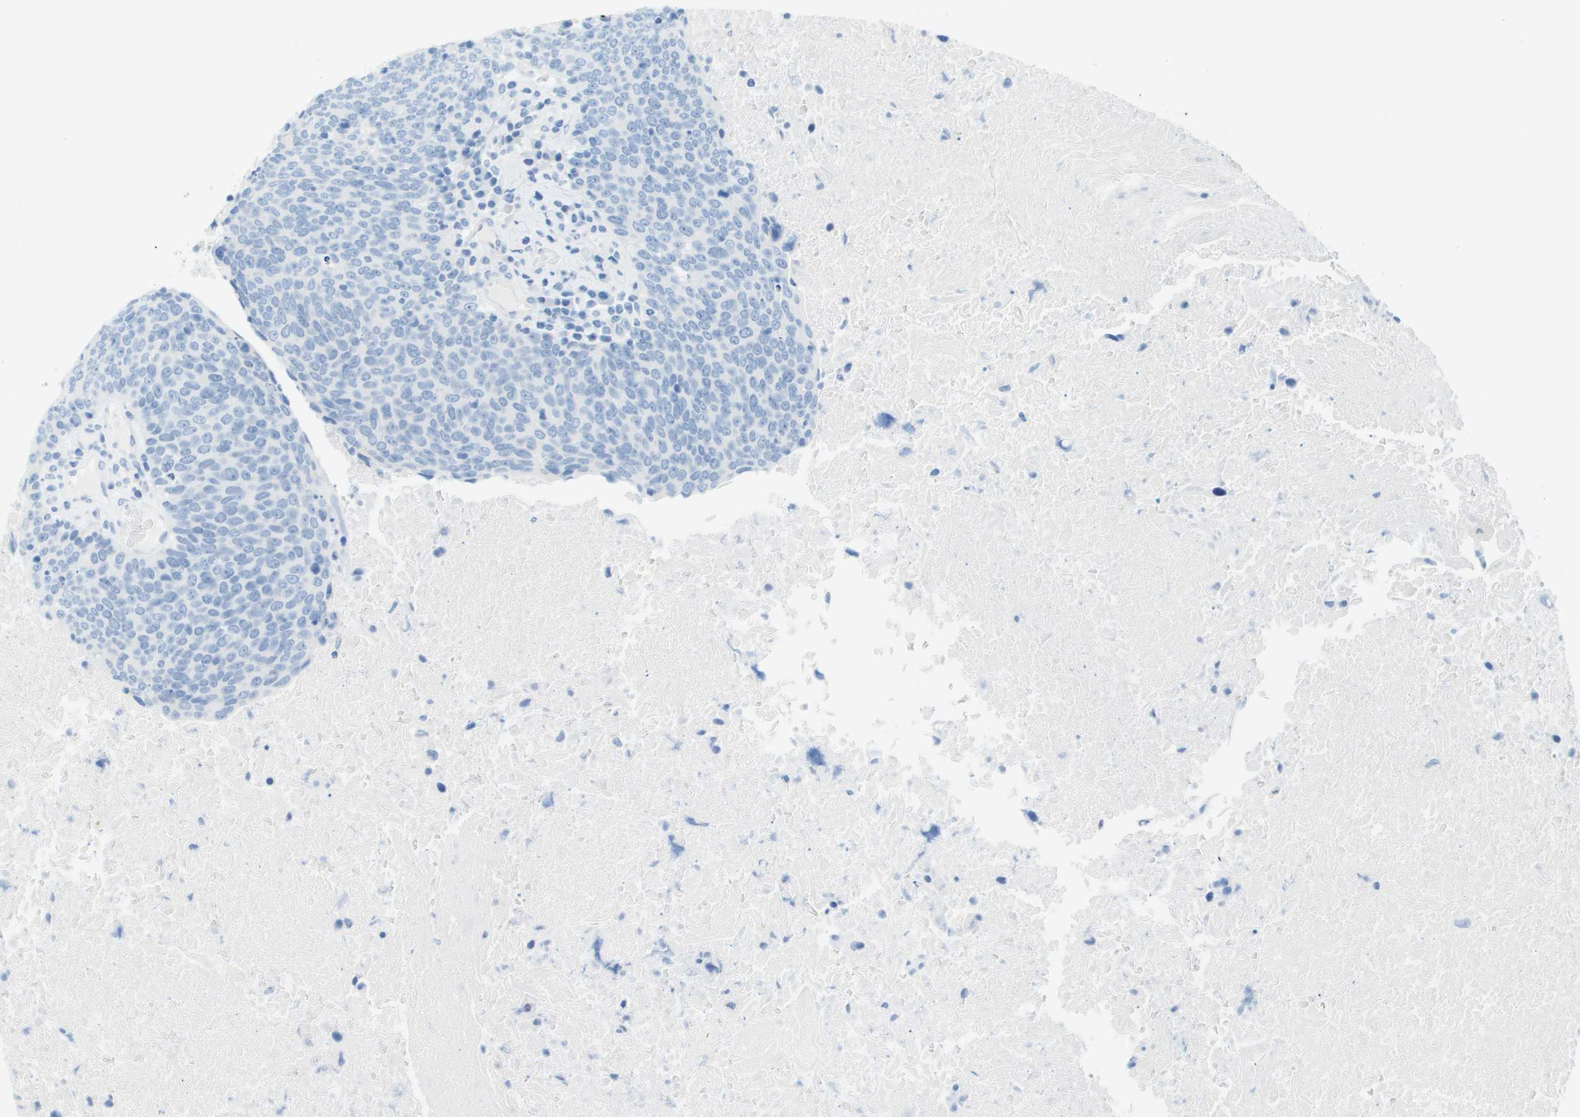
{"staining": {"intensity": "negative", "quantity": "none", "location": "none"}, "tissue": "head and neck cancer", "cell_type": "Tumor cells", "image_type": "cancer", "snomed": [{"axis": "morphology", "description": "Squamous cell carcinoma, NOS"}, {"axis": "morphology", "description": "Squamous cell carcinoma, metastatic, NOS"}, {"axis": "topography", "description": "Lymph node"}, {"axis": "topography", "description": "Head-Neck"}], "caption": "This is an immunohistochemistry photomicrograph of human head and neck cancer. There is no expression in tumor cells.", "gene": "CDHR2", "patient": {"sex": "male", "age": 62}}